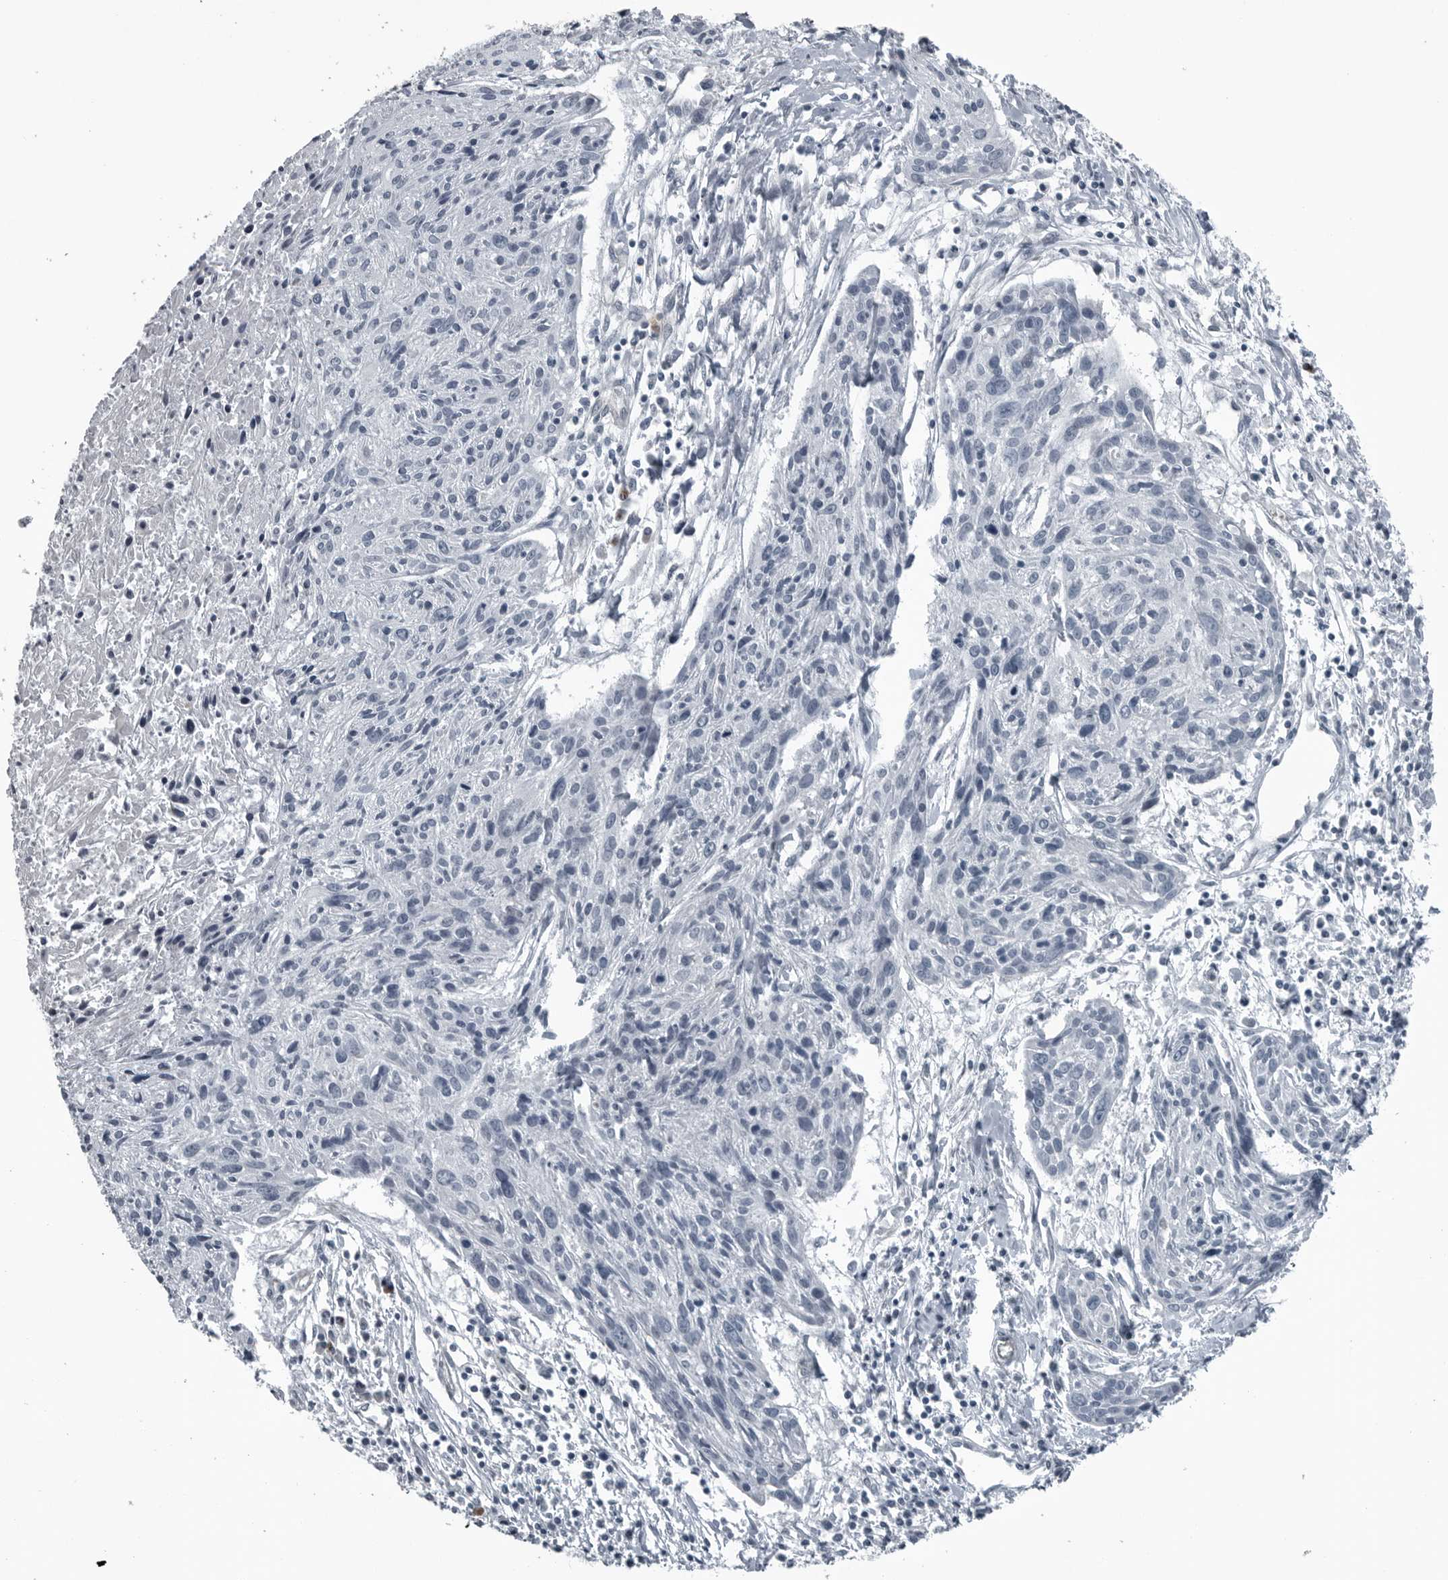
{"staining": {"intensity": "negative", "quantity": "none", "location": "none"}, "tissue": "cervical cancer", "cell_type": "Tumor cells", "image_type": "cancer", "snomed": [{"axis": "morphology", "description": "Squamous cell carcinoma, NOS"}, {"axis": "topography", "description": "Cervix"}], "caption": "IHC of cervical squamous cell carcinoma demonstrates no positivity in tumor cells. Brightfield microscopy of immunohistochemistry stained with DAB (3,3'-diaminobenzidine) (brown) and hematoxylin (blue), captured at high magnification.", "gene": "GAK", "patient": {"sex": "female", "age": 51}}